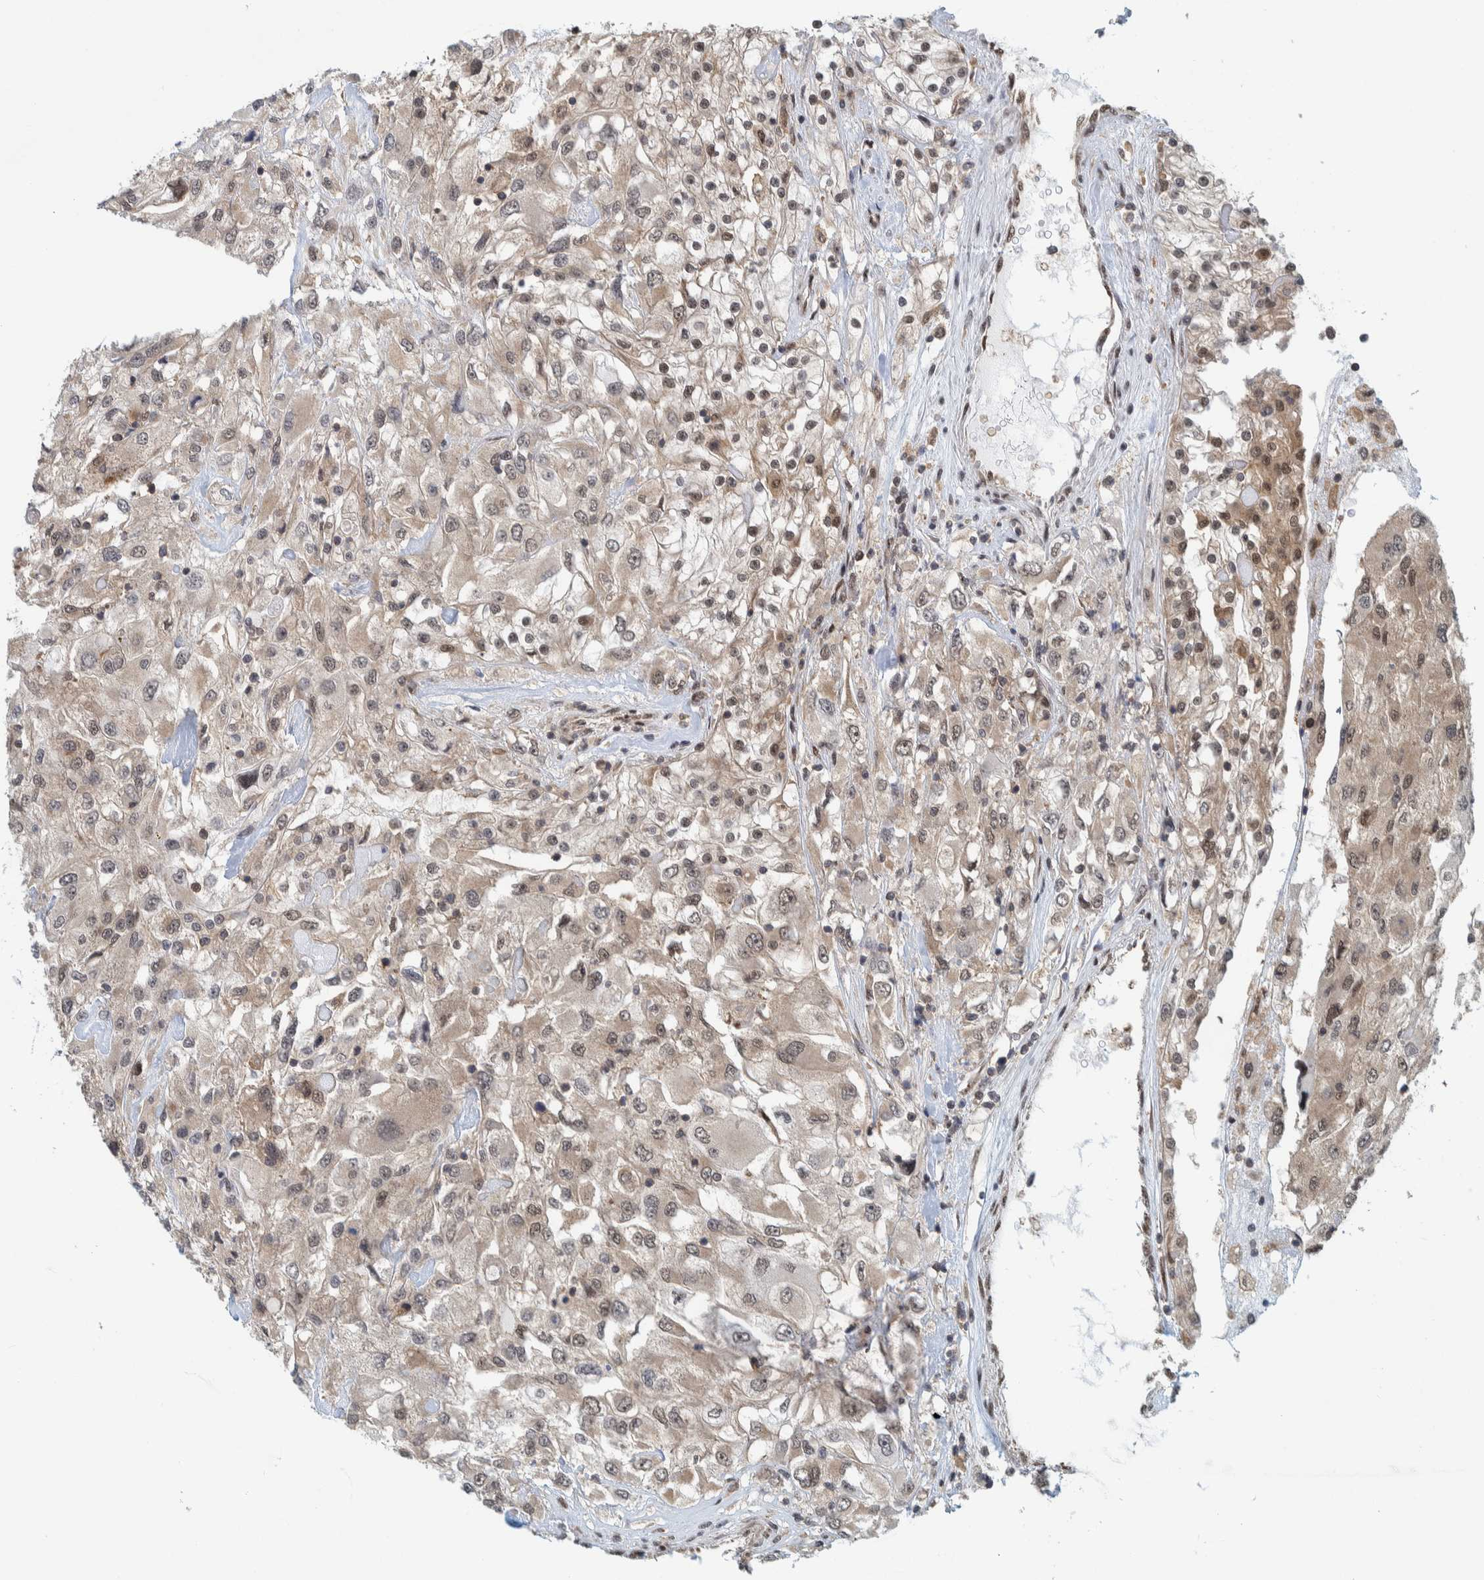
{"staining": {"intensity": "weak", "quantity": "25%-75%", "location": "cytoplasmic/membranous,nuclear"}, "tissue": "renal cancer", "cell_type": "Tumor cells", "image_type": "cancer", "snomed": [{"axis": "morphology", "description": "Adenocarcinoma, NOS"}, {"axis": "topography", "description": "Kidney"}], "caption": "Renal cancer stained for a protein reveals weak cytoplasmic/membranous and nuclear positivity in tumor cells.", "gene": "COPS3", "patient": {"sex": "female", "age": 52}}